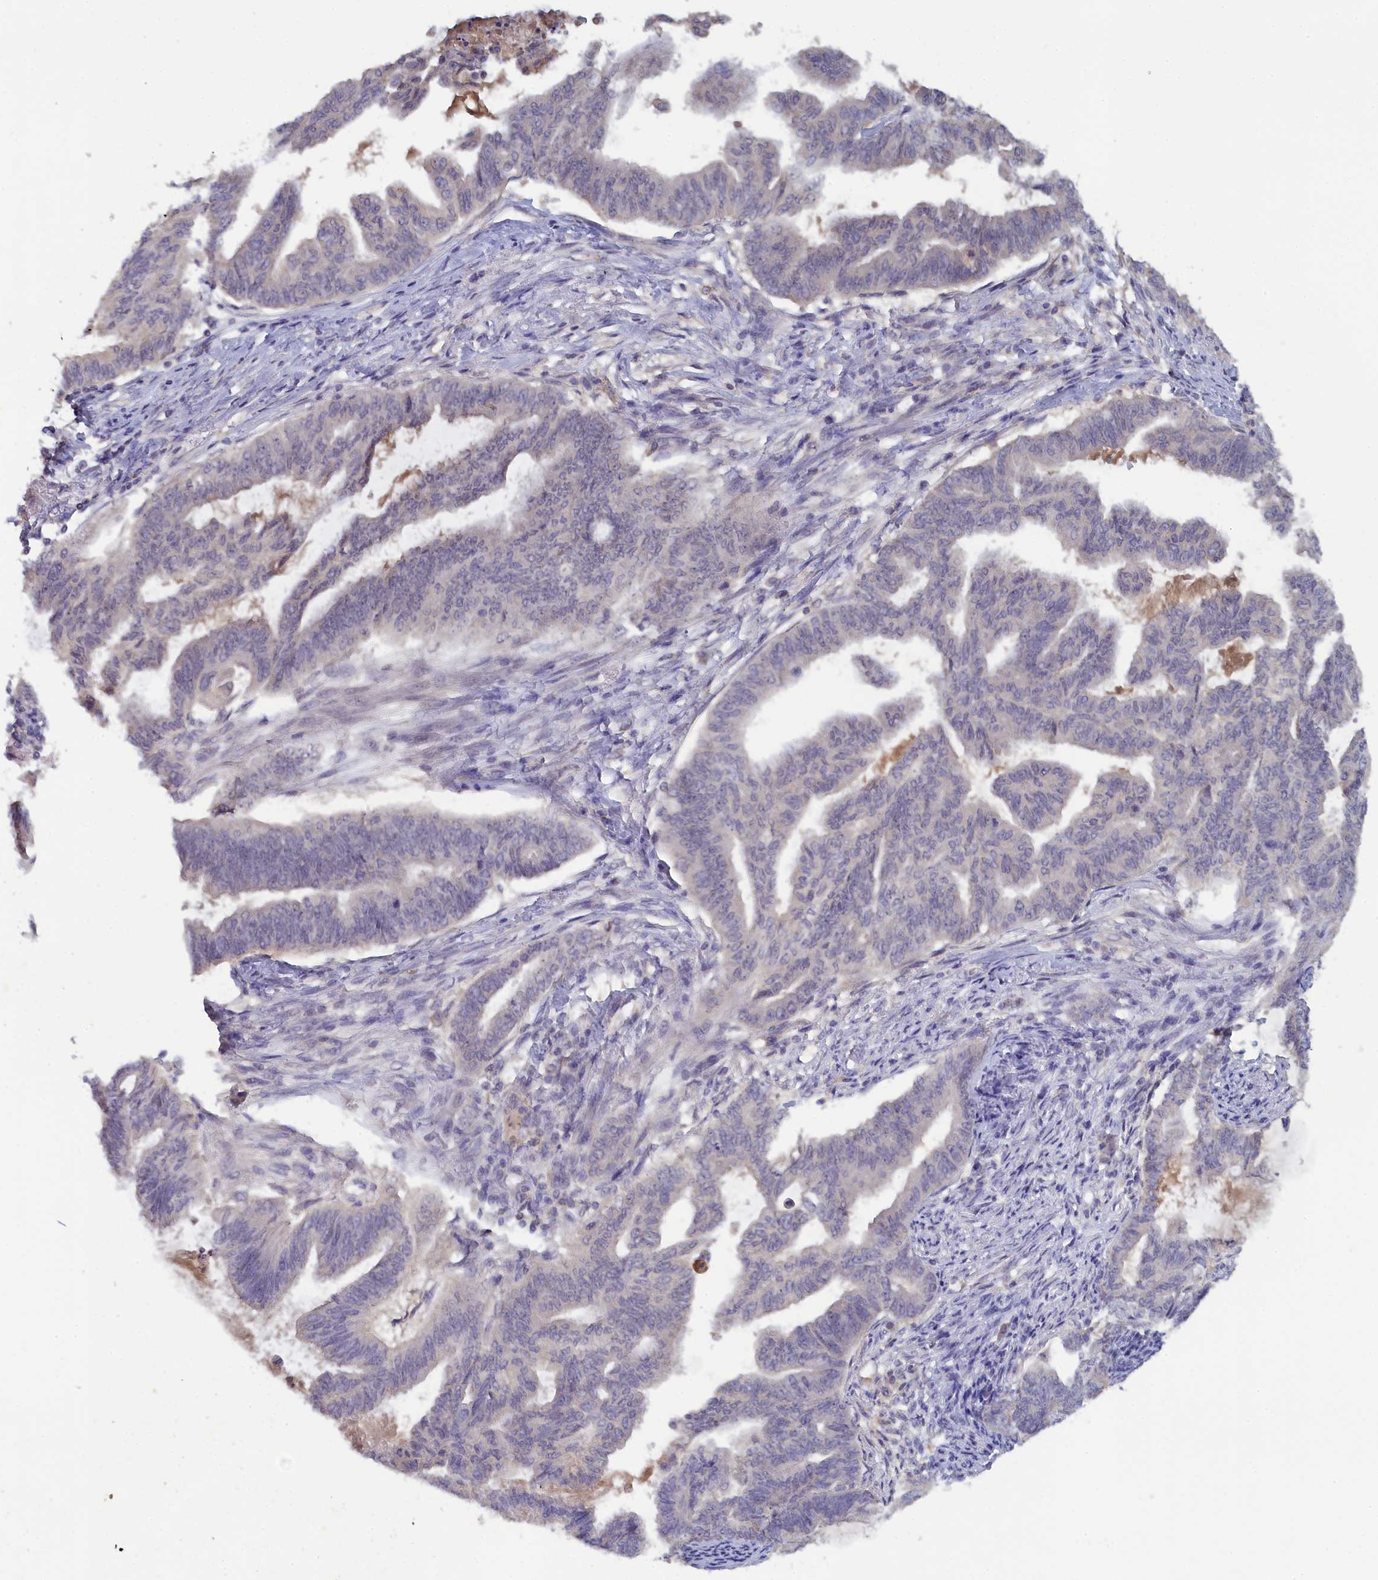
{"staining": {"intensity": "negative", "quantity": "none", "location": "none"}, "tissue": "endometrial cancer", "cell_type": "Tumor cells", "image_type": "cancer", "snomed": [{"axis": "morphology", "description": "Adenocarcinoma, NOS"}, {"axis": "topography", "description": "Endometrium"}], "caption": "Protein analysis of adenocarcinoma (endometrial) reveals no significant positivity in tumor cells.", "gene": "CELF5", "patient": {"sex": "female", "age": 86}}